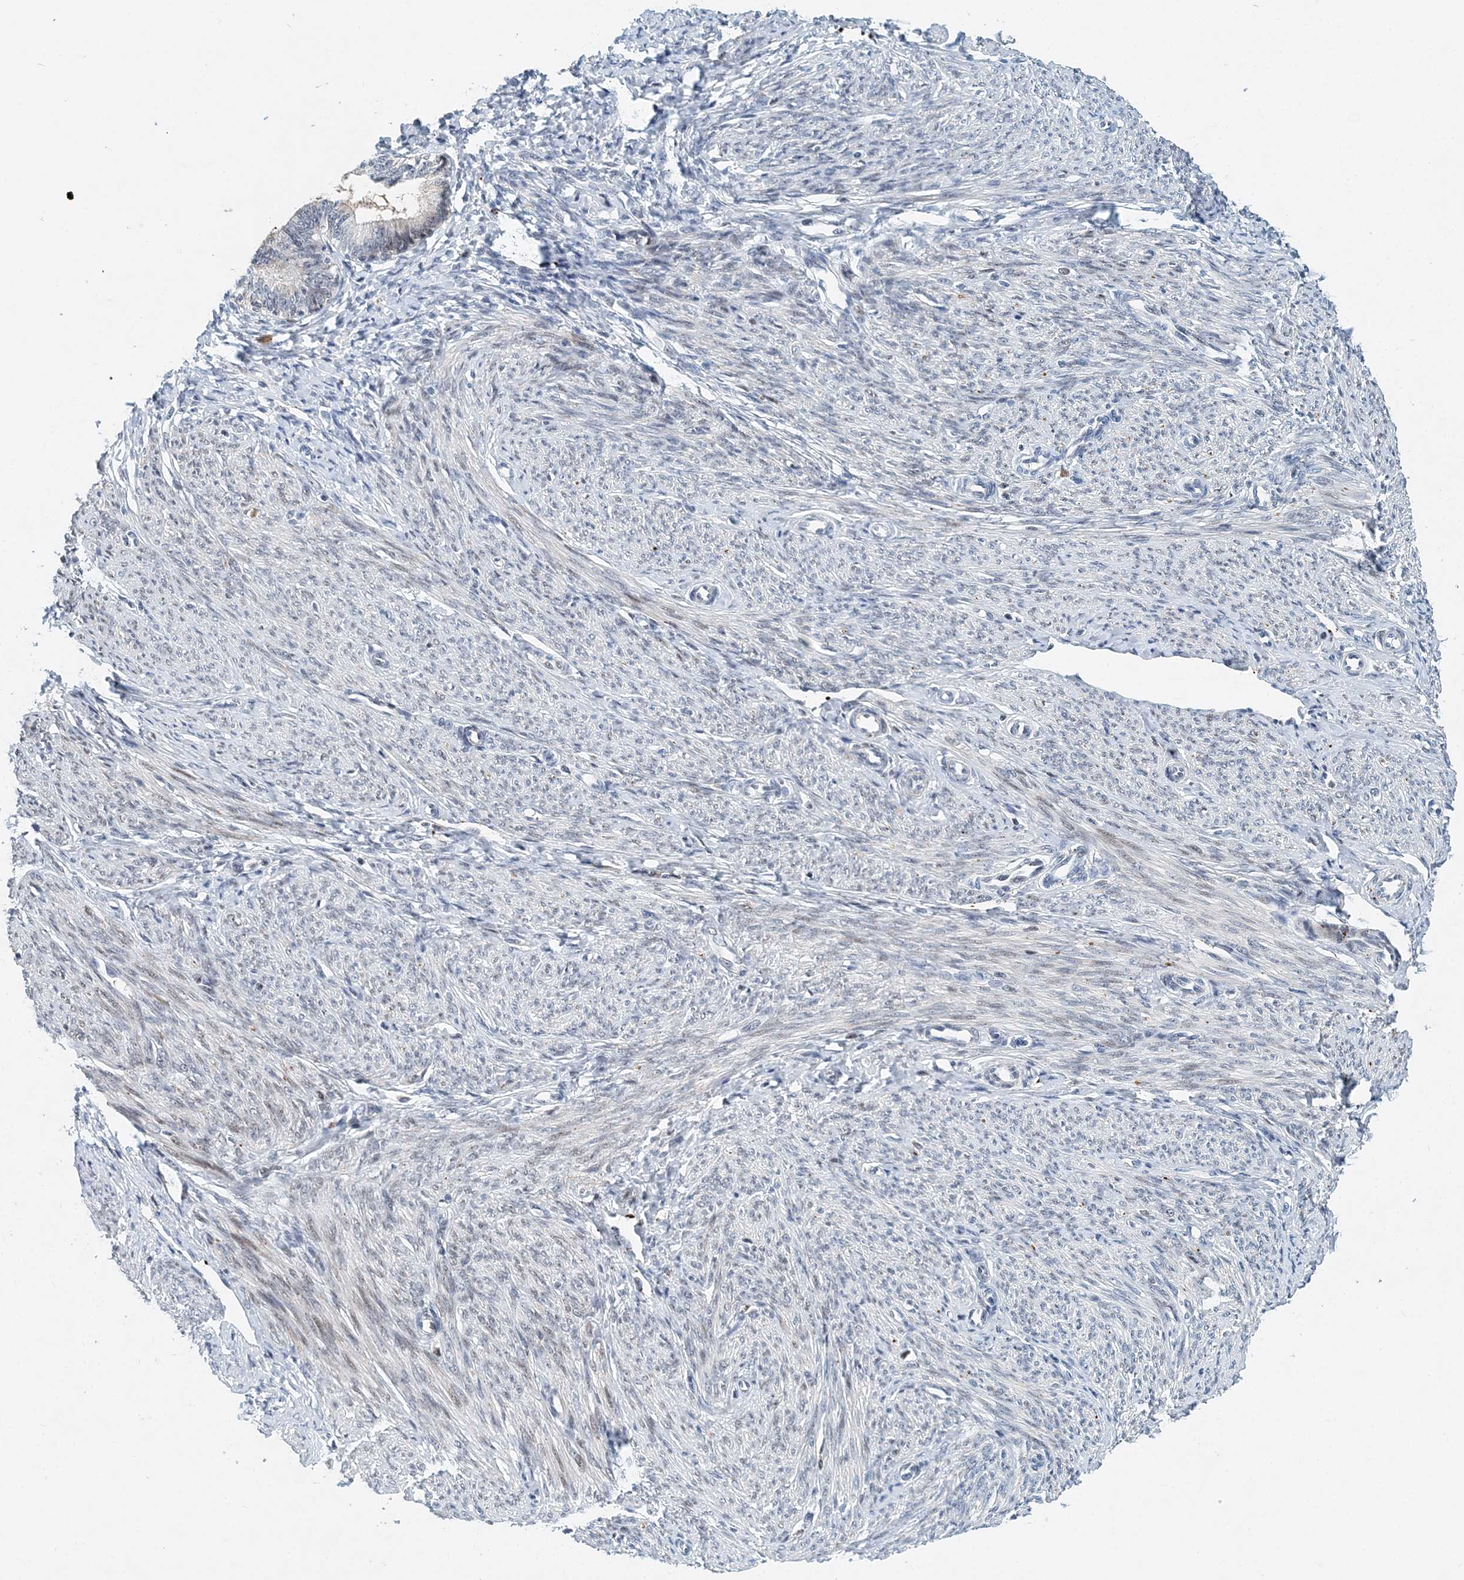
{"staining": {"intensity": "negative", "quantity": "none", "location": "none"}, "tissue": "endometrium", "cell_type": "Cells in endometrial stroma", "image_type": "normal", "snomed": [{"axis": "morphology", "description": "Normal tissue, NOS"}, {"axis": "topography", "description": "Endometrium"}], "caption": "Immunohistochemistry photomicrograph of benign endometrium: endometrium stained with DAB reveals no significant protein staining in cells in endometrial stroma.", "gene": "KPNA4", "patient": {"sex": "female", "age": 72}}